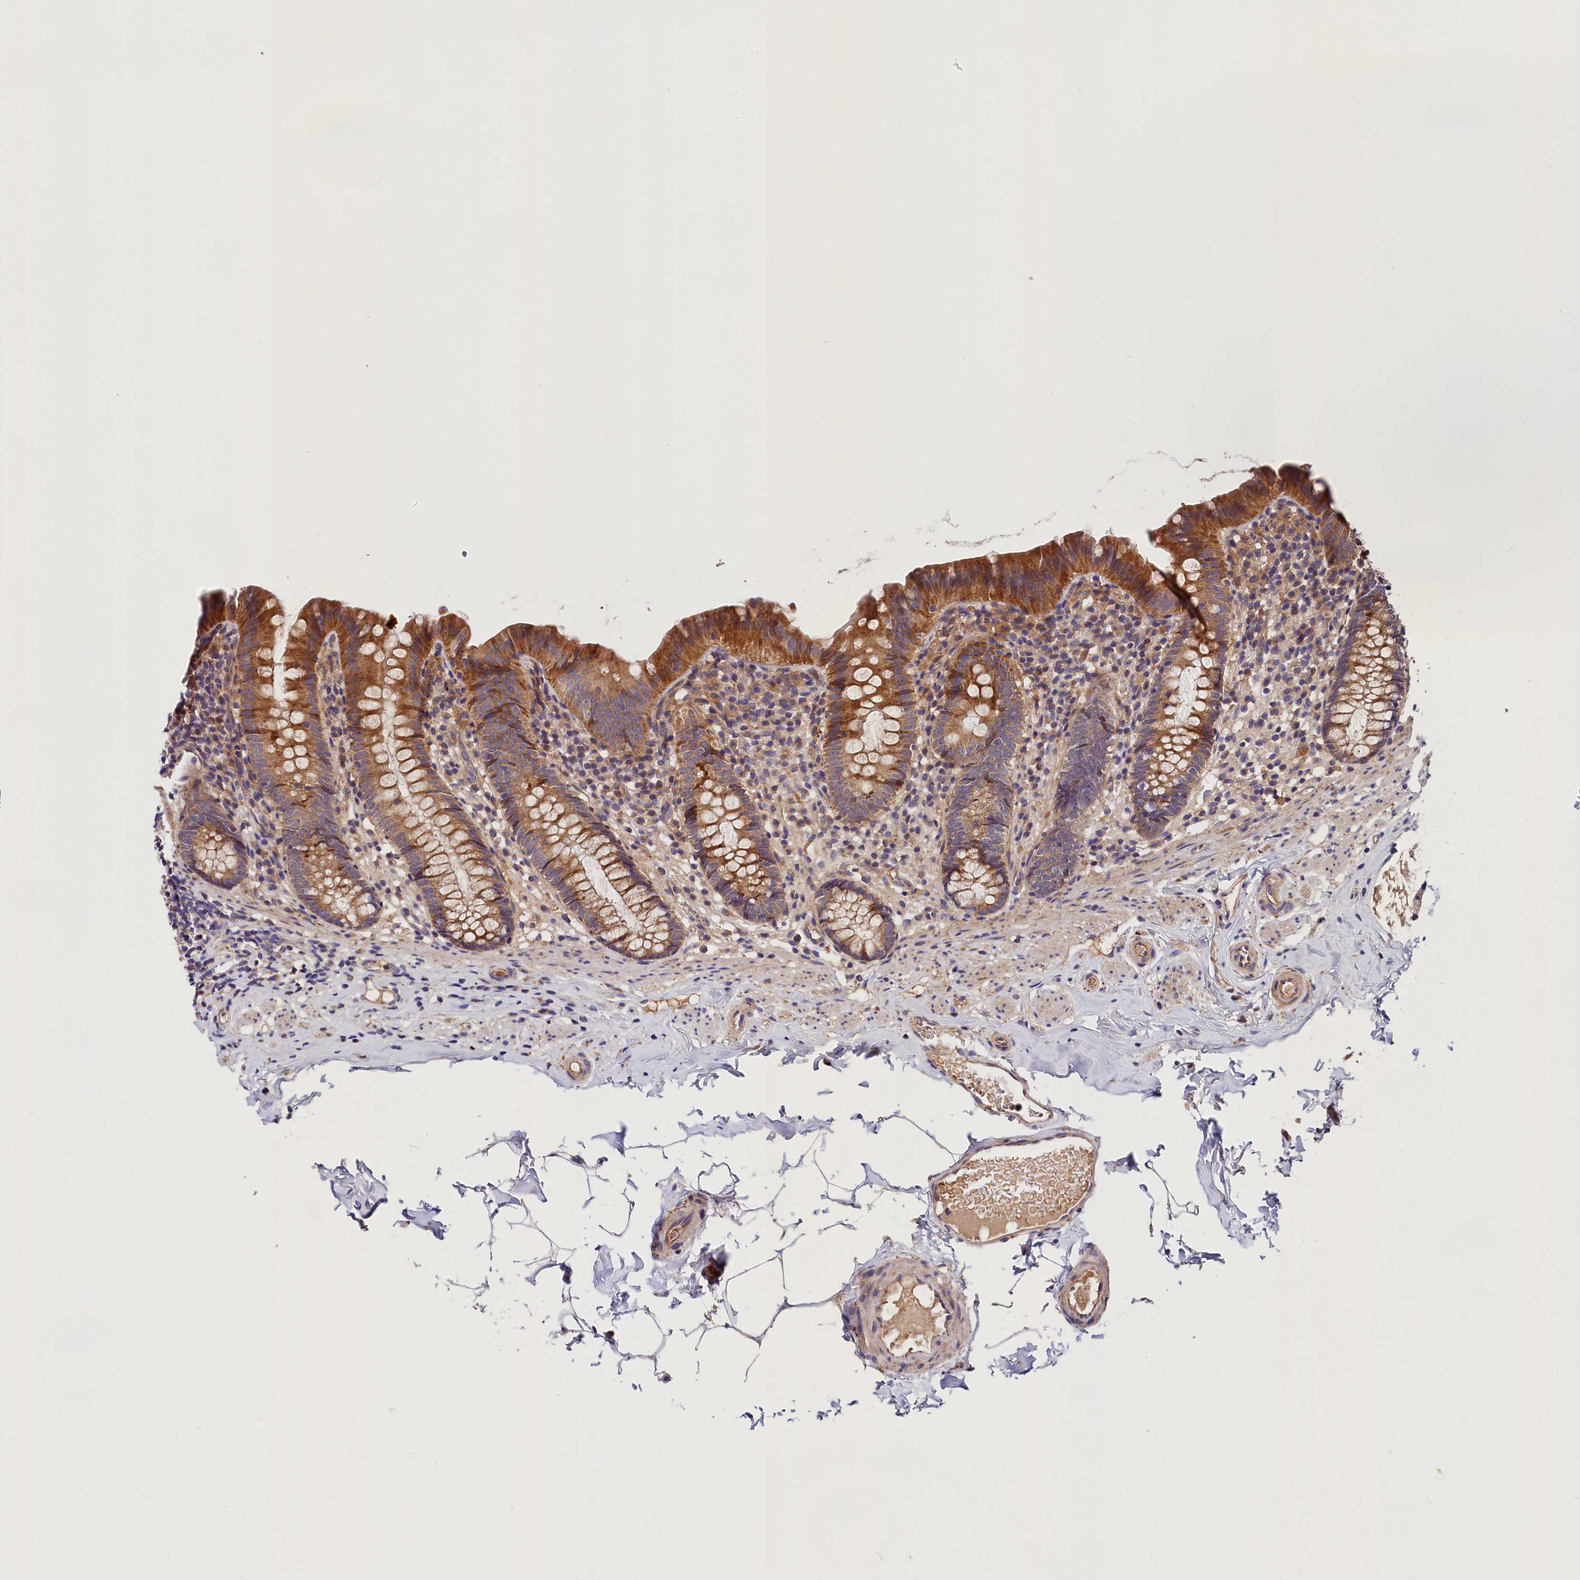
{"staining": {"intensity": "moderate", "quantity": ">75%", "location": "cytoplasmic/membranous"}, "tissue": "appendix", "cell_type": "Glandular cells", "image_type": "normal", "snomed": [{"axis": "morphology", "description": "Normal tissue, NOS"}, {"axis": "topography", "description": "Appendix"}], "caption": "Immunohistochemical staining of unremarkable appendix displays medium levels of moderate cytoplasmic/membranous positivity in about >75% of glandular cells.", "gene": "SPG11", "patient": {"sex": "male", "age": 55}}